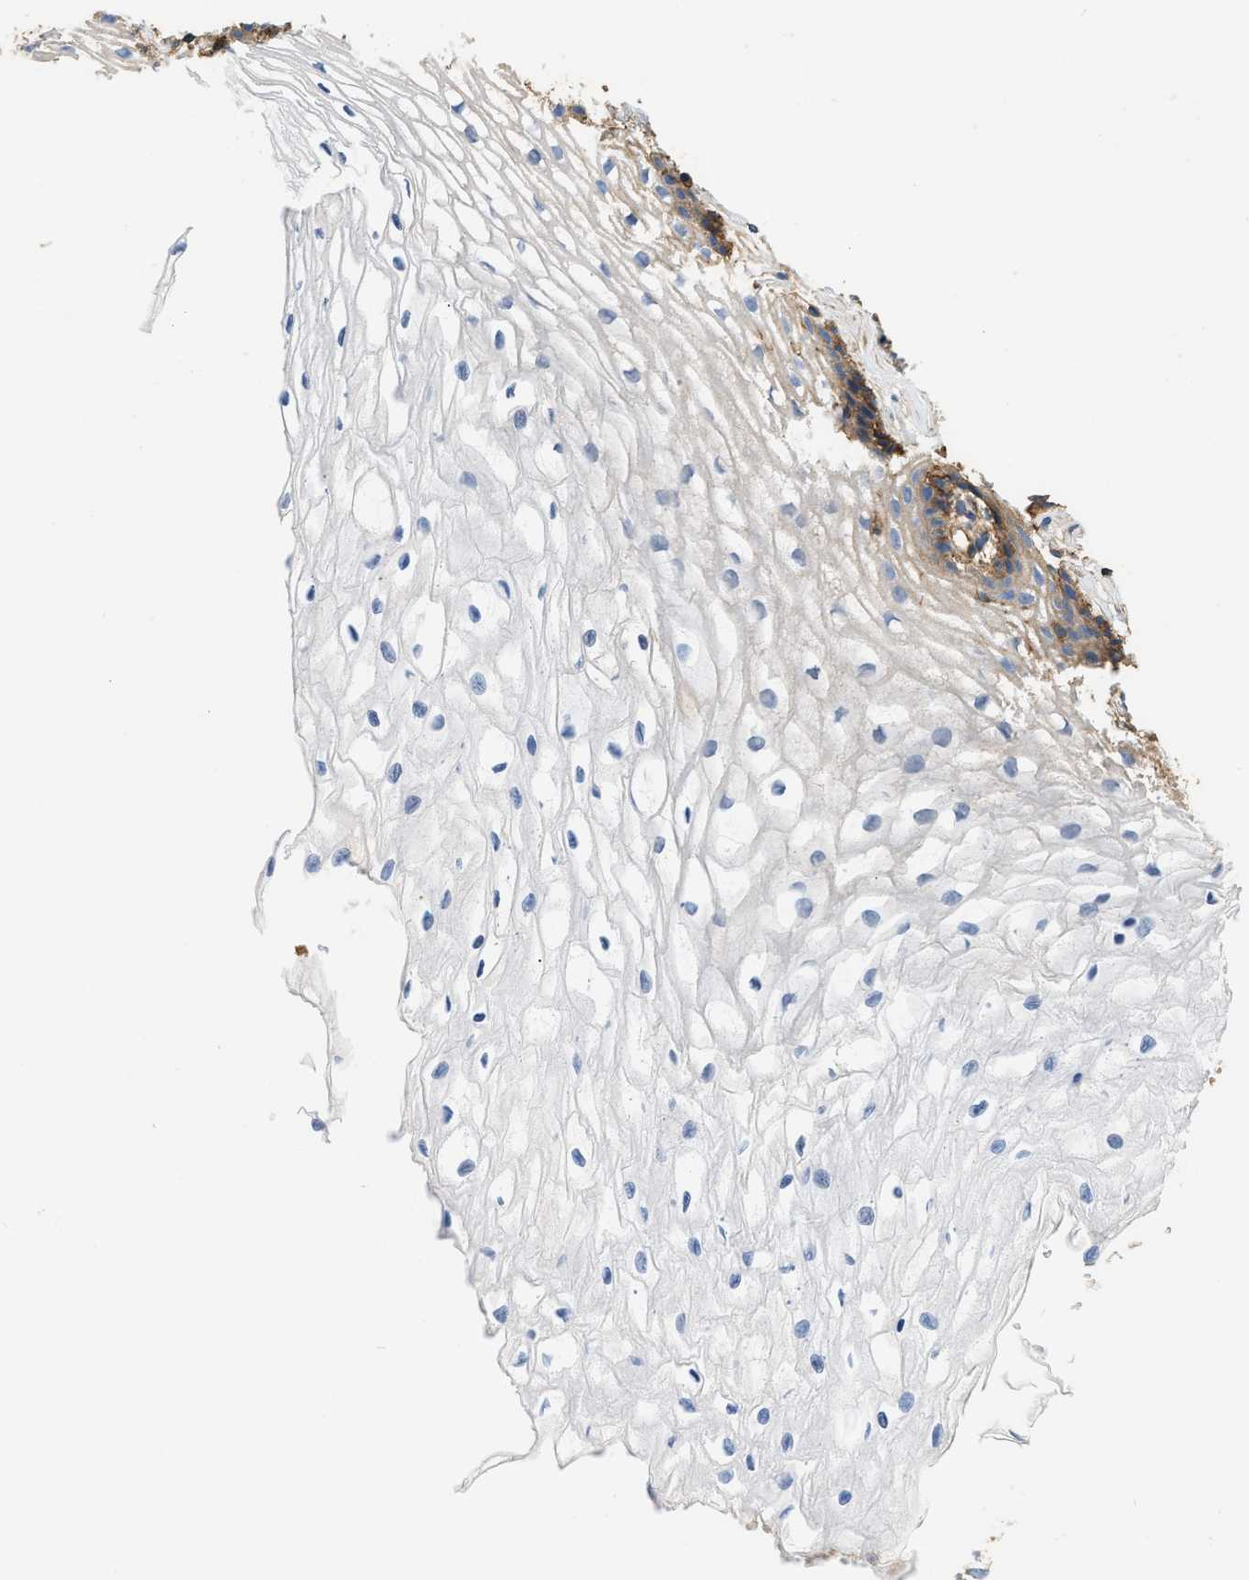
{"staining": {"intensity": "moderate", "quantity": ">75%", "location": "cytoplasmic/membranous"}, "tissue": "cervix", "cell_type": "Glandular cells", "image_type": "normal", "snomed": [{"axis": "morphology", "description": "Normal tissue, NOS"}, {"axis": "topography", "description": "Cervix"}], "caption": "DAB (3,3'-diaminobenzidine) immunohistochemical staining of normal human cervix shows moderate cytoplasmic/membranous protein staining in about >75% of glandular cells.", "gene": "GNB4", "patient": {"sex": "female", "age": 77}}